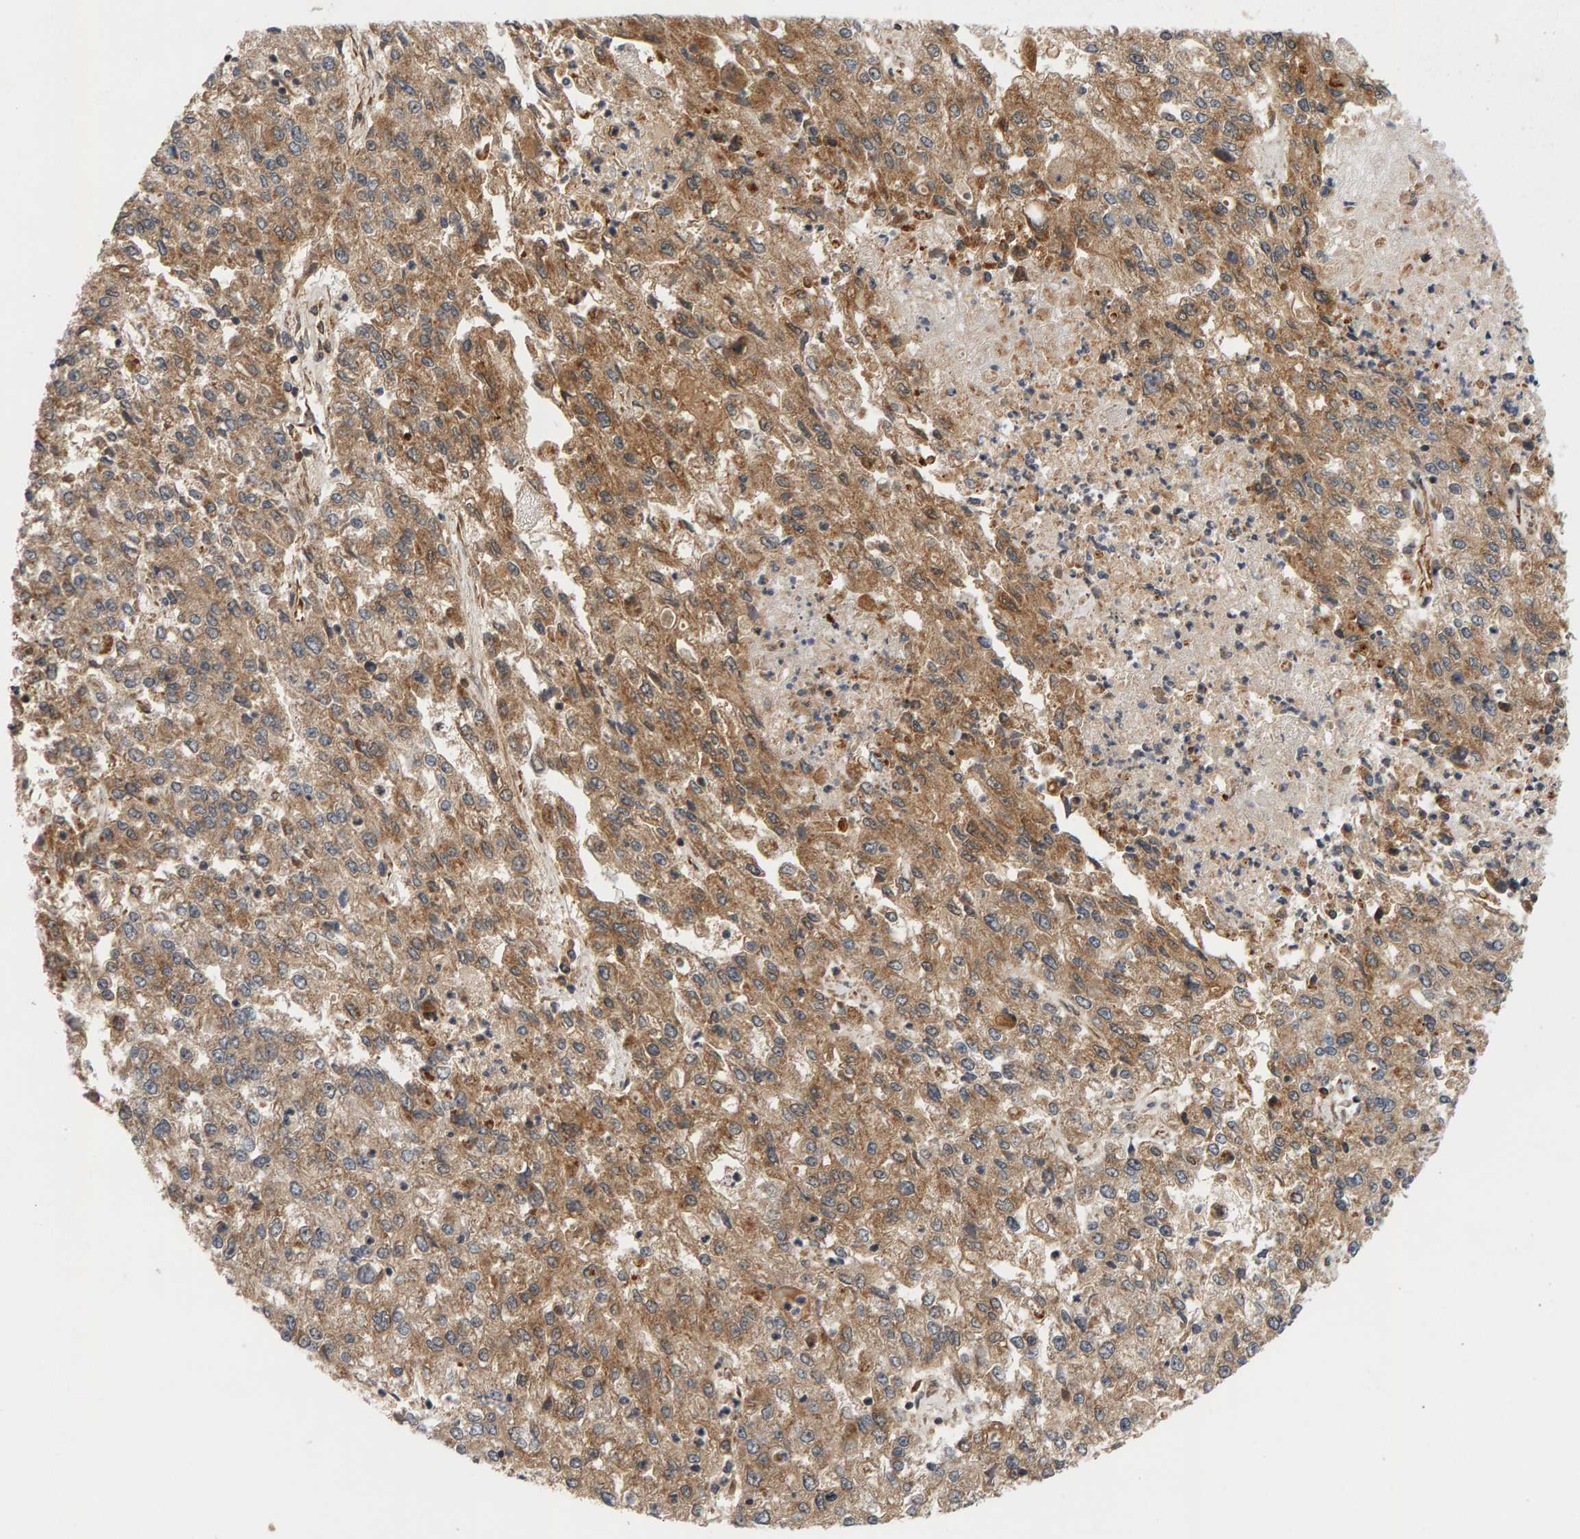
{"staining": {"intensity": "moderate", "quantity": ">75%", "location": "cytoplasmic/membranous"}, "tissue": "endometrial cancer", "cell_type": "Tumor cells", "image_type": "cancer", "snomed": [{"axis": "morphology", "description": "Adenocarcinoma, NOS"}, {"axis": "topography", "description": "Endometrium"}], "caption": "Endometrial adenocarcinoma tissue displays moderate cytoplasmic/membranous positivity in approximately >75% of tumor cells, visualized by immunohistochemistry. The staining was performed using DAB (3,3'-diaminobenzidine), with brown indicating positive protein expression. Nuclei are stained blue with hematoxylin.", "gene": "BAHCC1", "patient": {"sex": "female", "age": 49}}